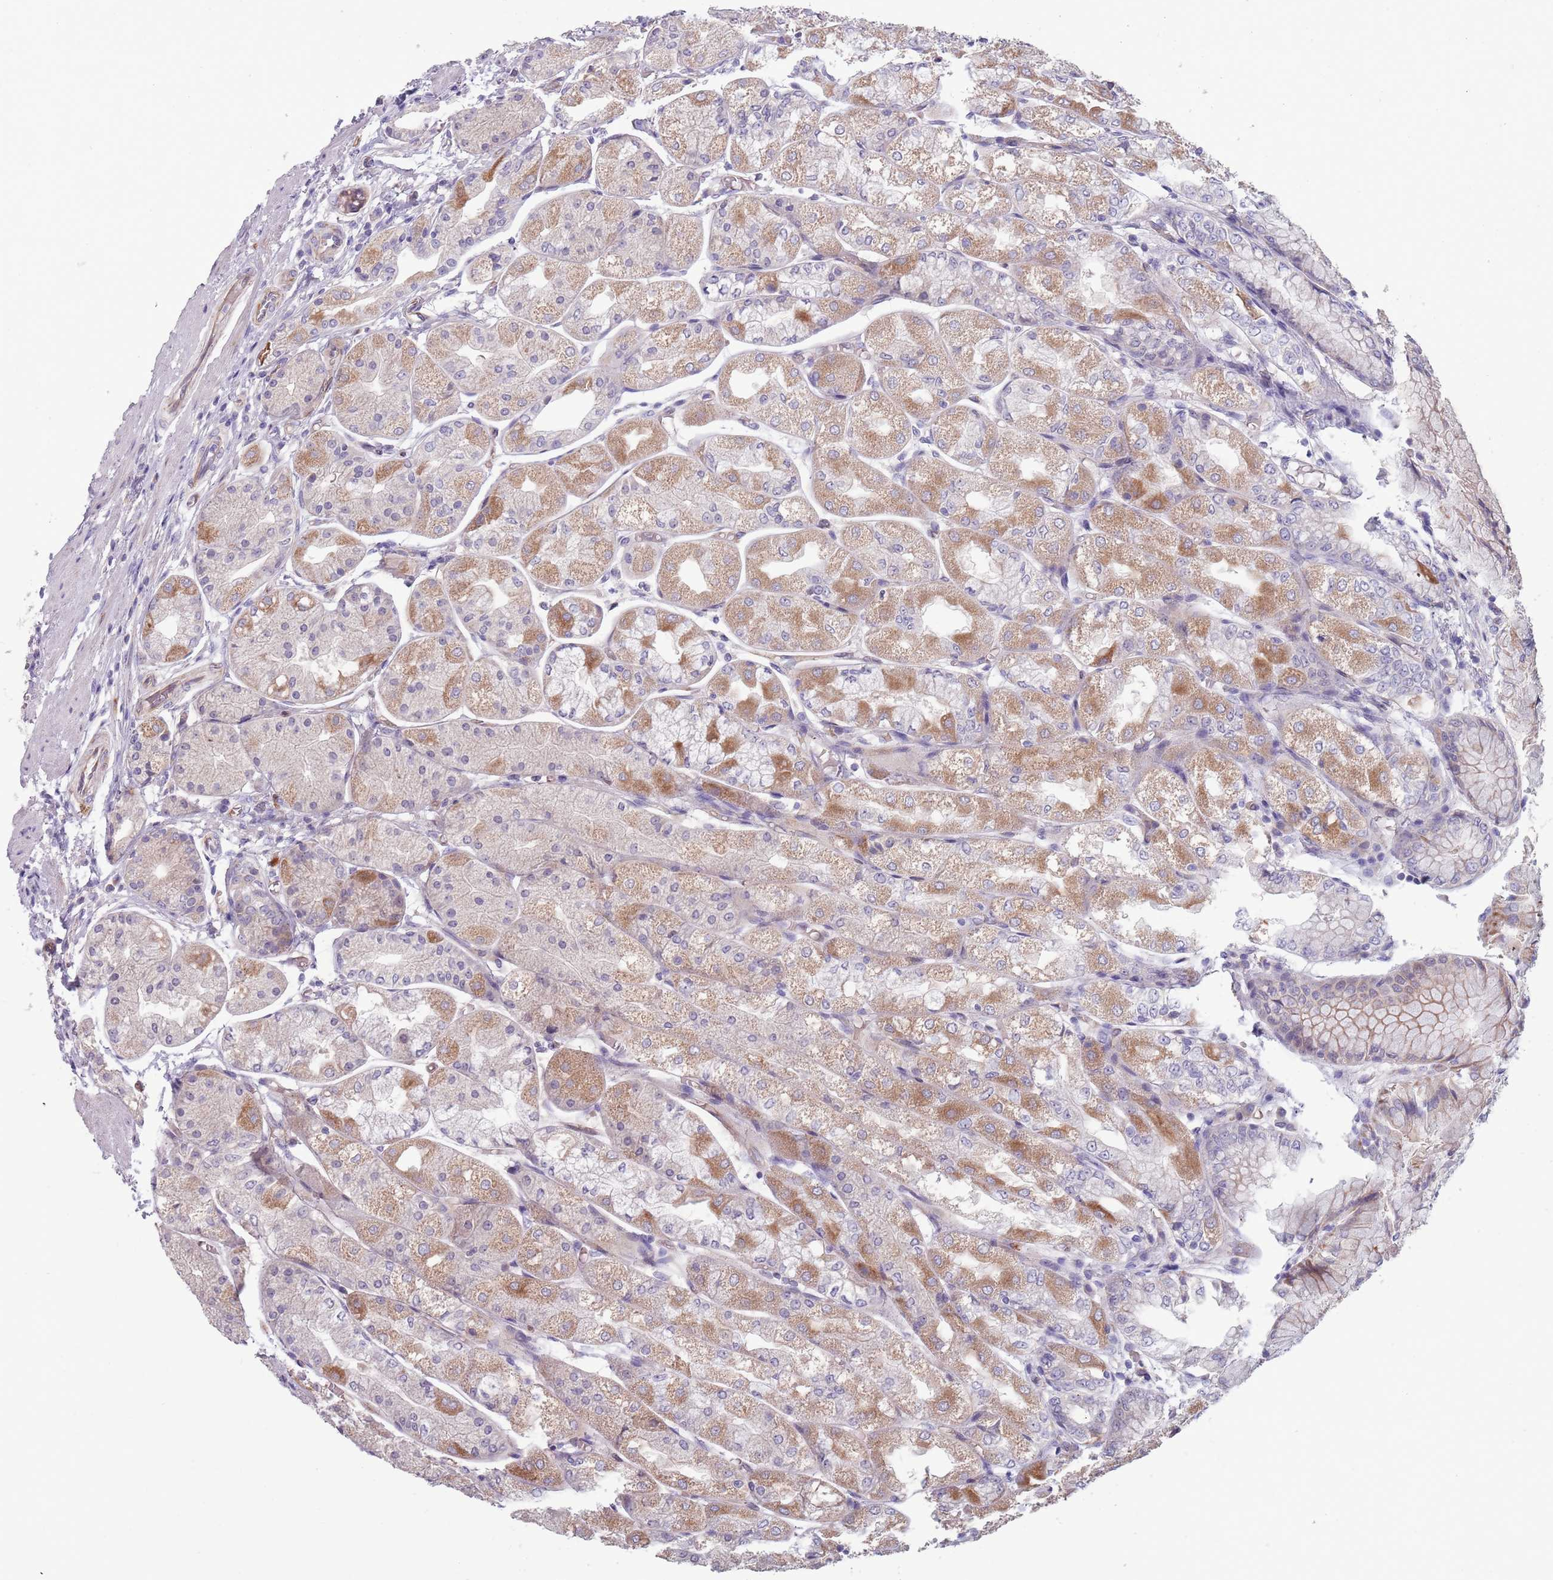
{"staining": {"intensity": "moderate", "quantity": "25%-75%", "location": "cytoplasmic/membranous"}, "tissue": "stomach", "cell_type": "Glandular cells", "image_type": "normal", "snomed": [{"axis": "morphology", "description": "Normal tissue, NOS"}, {"axis": "topography", "description": "Stomach, upper"}], "caption": "High-magnification brightfield microscopy of benign stomach stained with DAB (brown) and counterstained with hematoxylin (blue). glandular cells exhibit moderate cytoplasmic/membranous expression is seen in about25%-75% of cells. (DAB (3,3'-diaminobenzidine) IHC with brightfield microscopy, high magnification).", "gene": "TYW1B", "patient": {"sex": "male", "age": 72}}